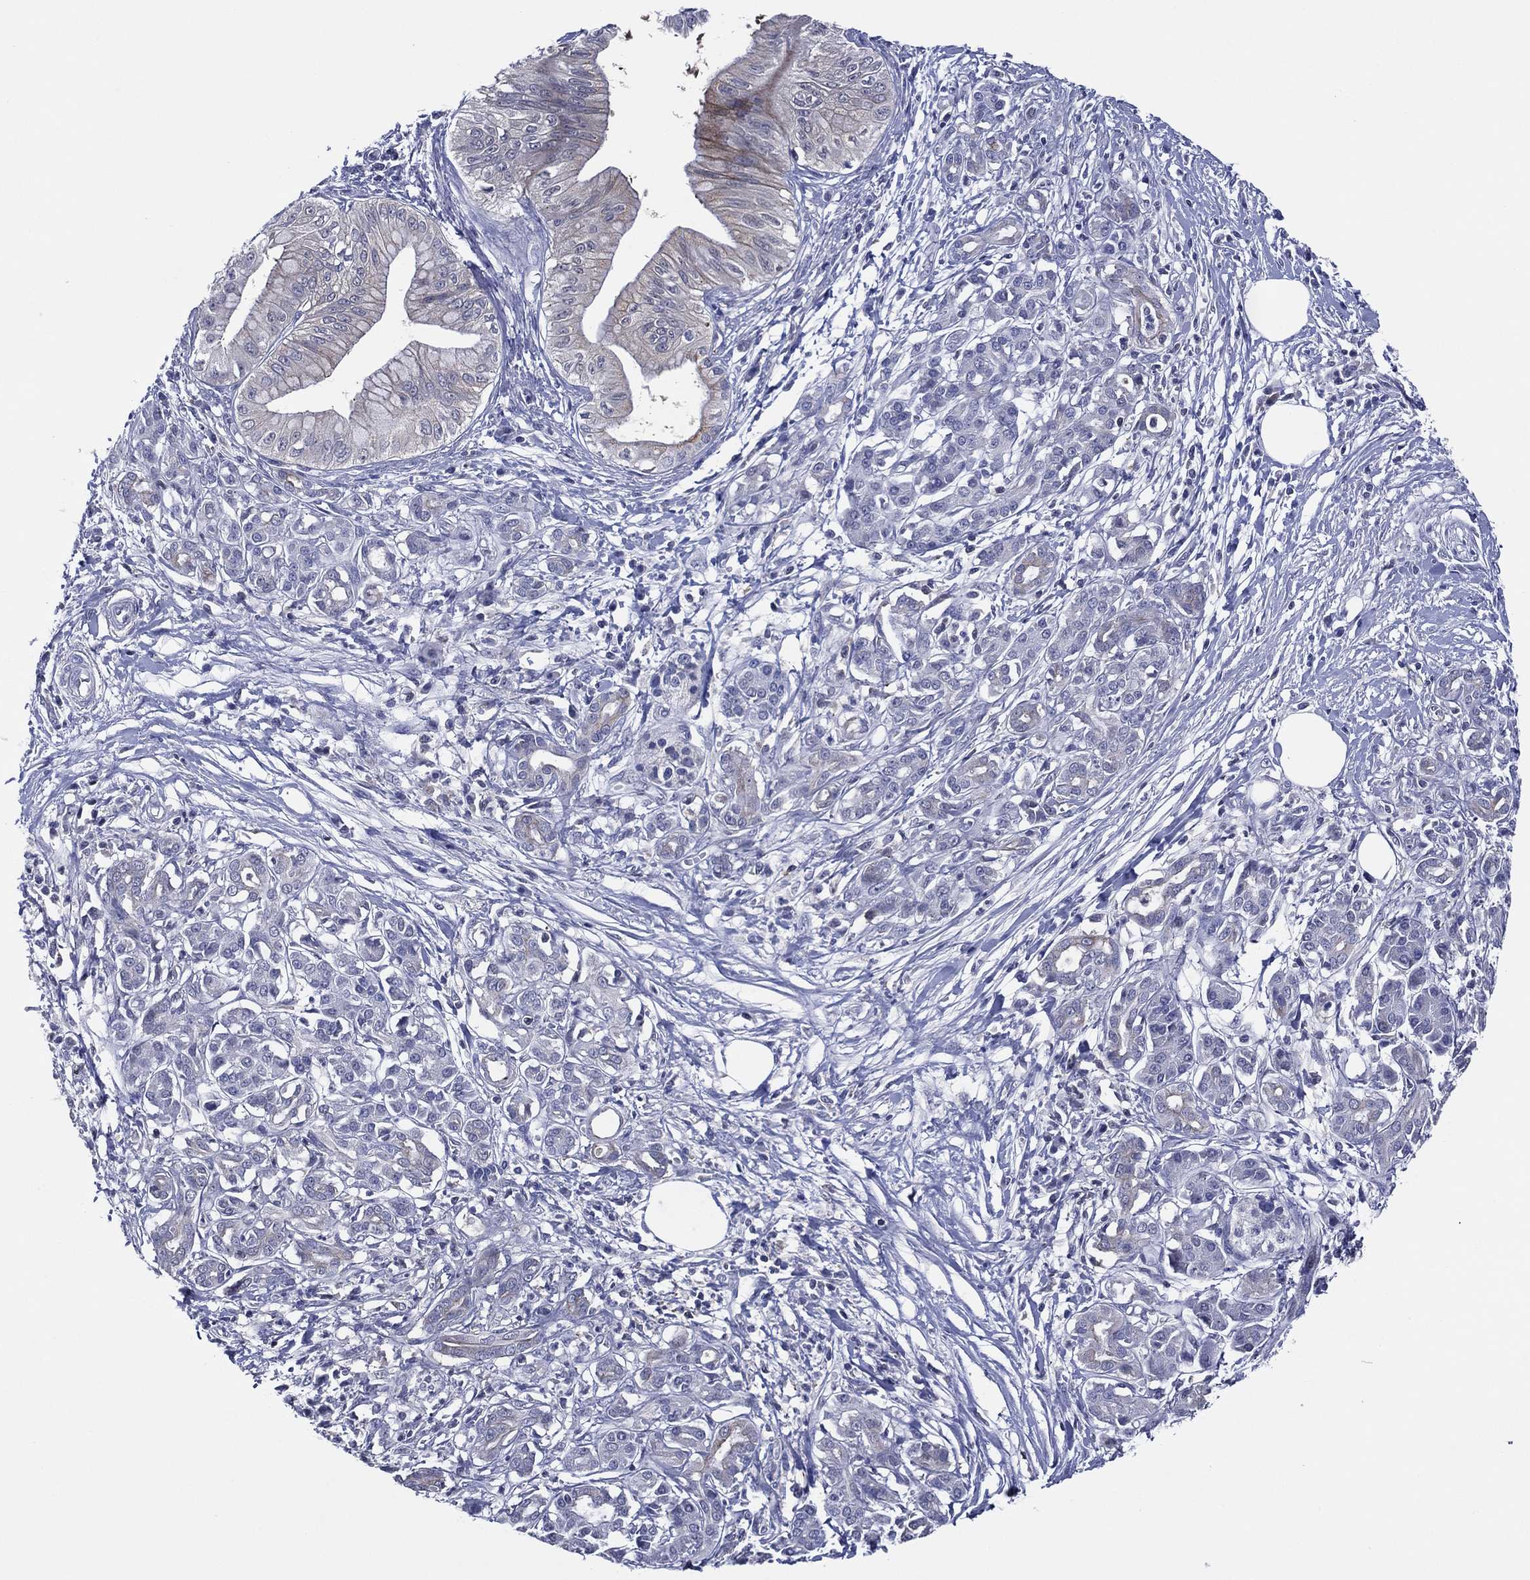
{"staining": {"intensity": "negative", "quantity": "none", "location": "none"}, "tissue": "pancreatic cancer", "cell_type": "Tumor cells", "image_type": "cancer", "snomed": [{"axis": "morphology", "description": "Adenocarcinoma, NOS"}, {"axis": "topography", "description": "Pancreas"}], "caption": "Protein analysis of adenocarcinoma (pancreatic) displays no significant staining in tumor cells.", "gene": "TRIM31", "patient": {"sex": "male", "age": 72}}